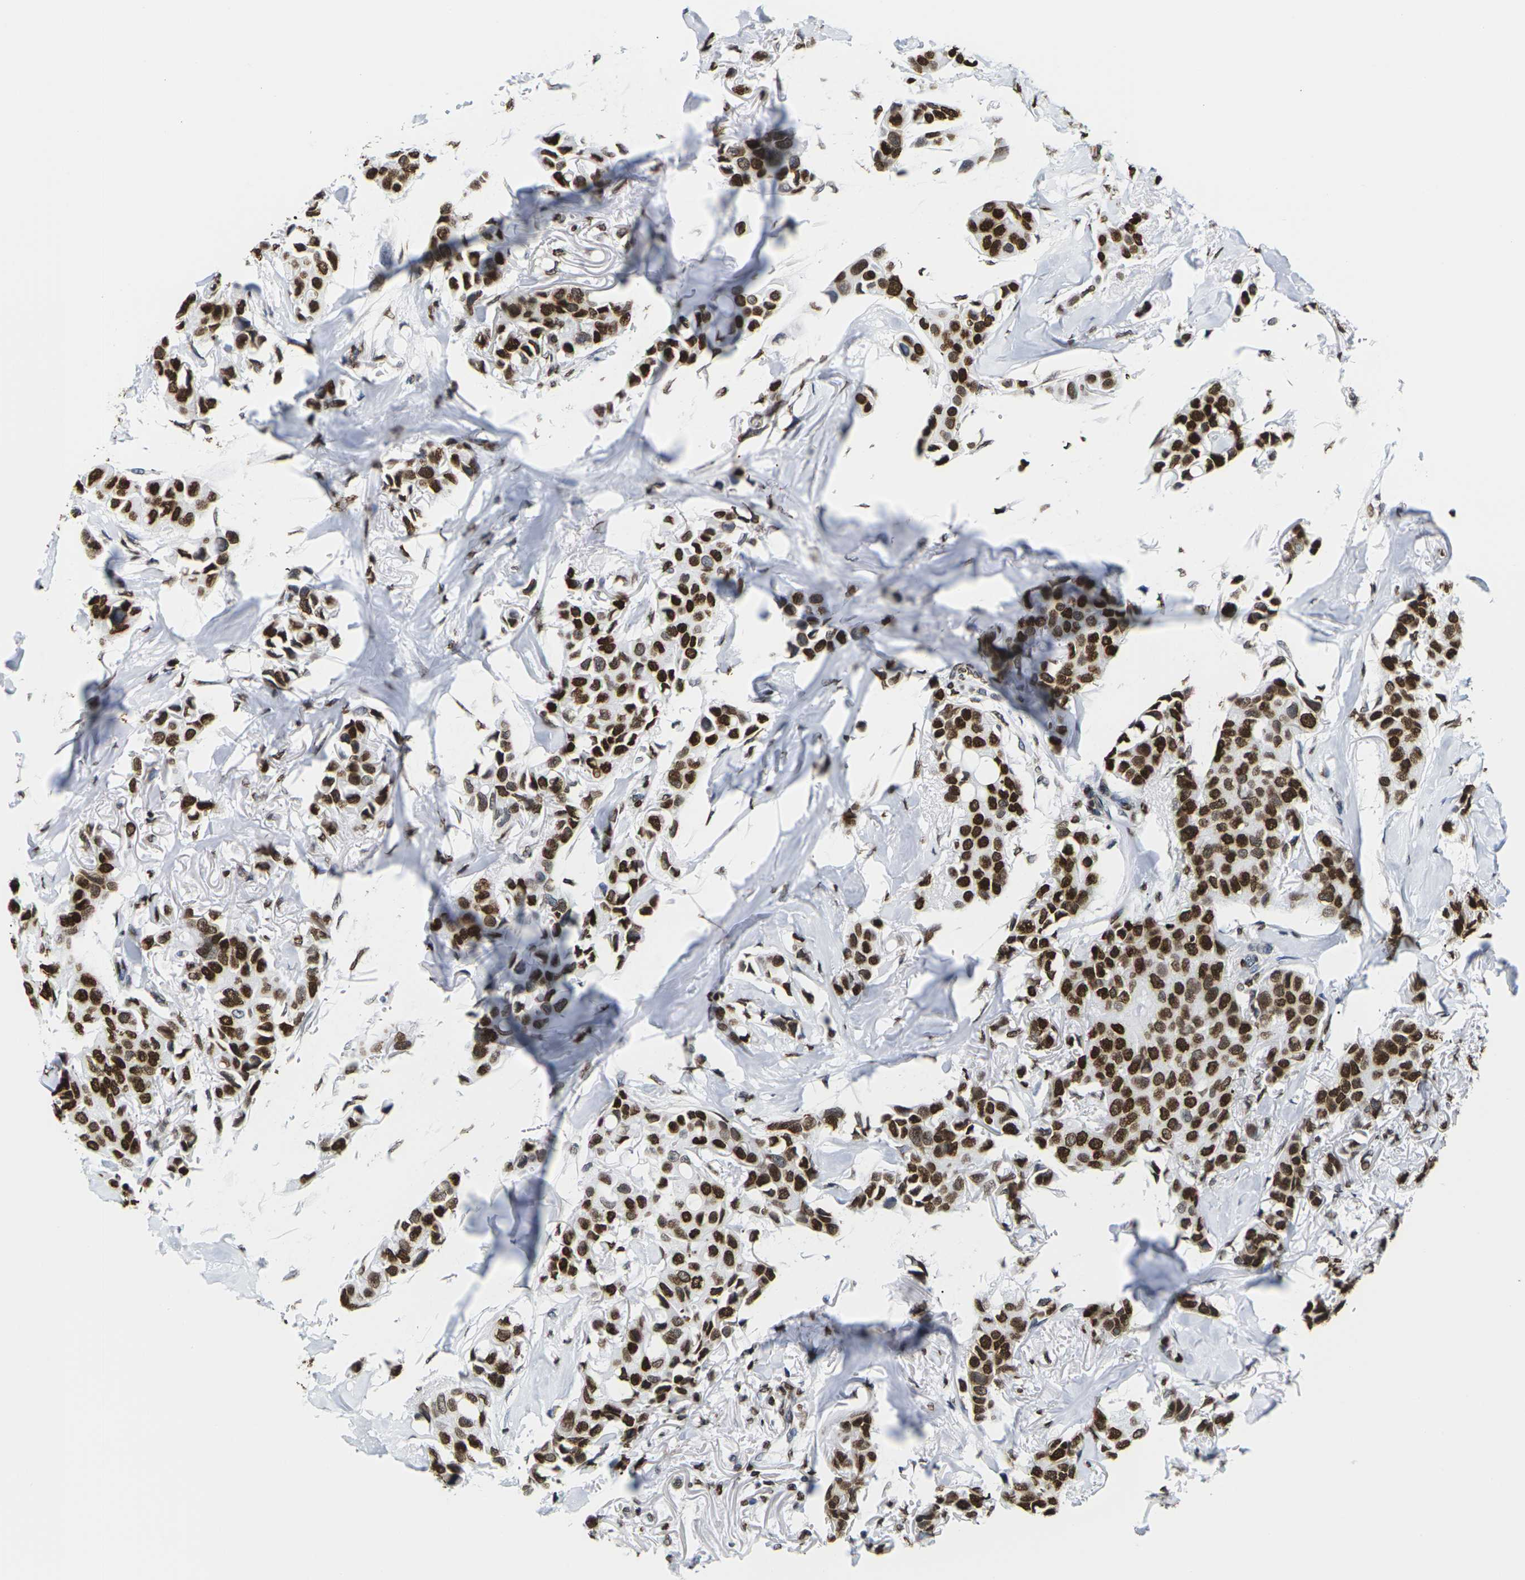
{"staining": {"intensity": "strong", "quantity": ">75%", "location": "cytoplasmic/membranous,nuclear"}, "tissue": "breast cancer", "cell_type": "Tumor cells", "image_type": "cancer", "snomed": [{"axis": "morphology", "description": "Duct carcinoma"}, {"axis": "topography", "description": "Breast"}], "caption": "A brown stain labels strong cytoplasmic/membranous and nuclear staining of a protein in infiltrating ductal carcinoma (breast) tumor cells.", "gene": "H2AC21", "patient": {"sex": "female", "age": 80}}